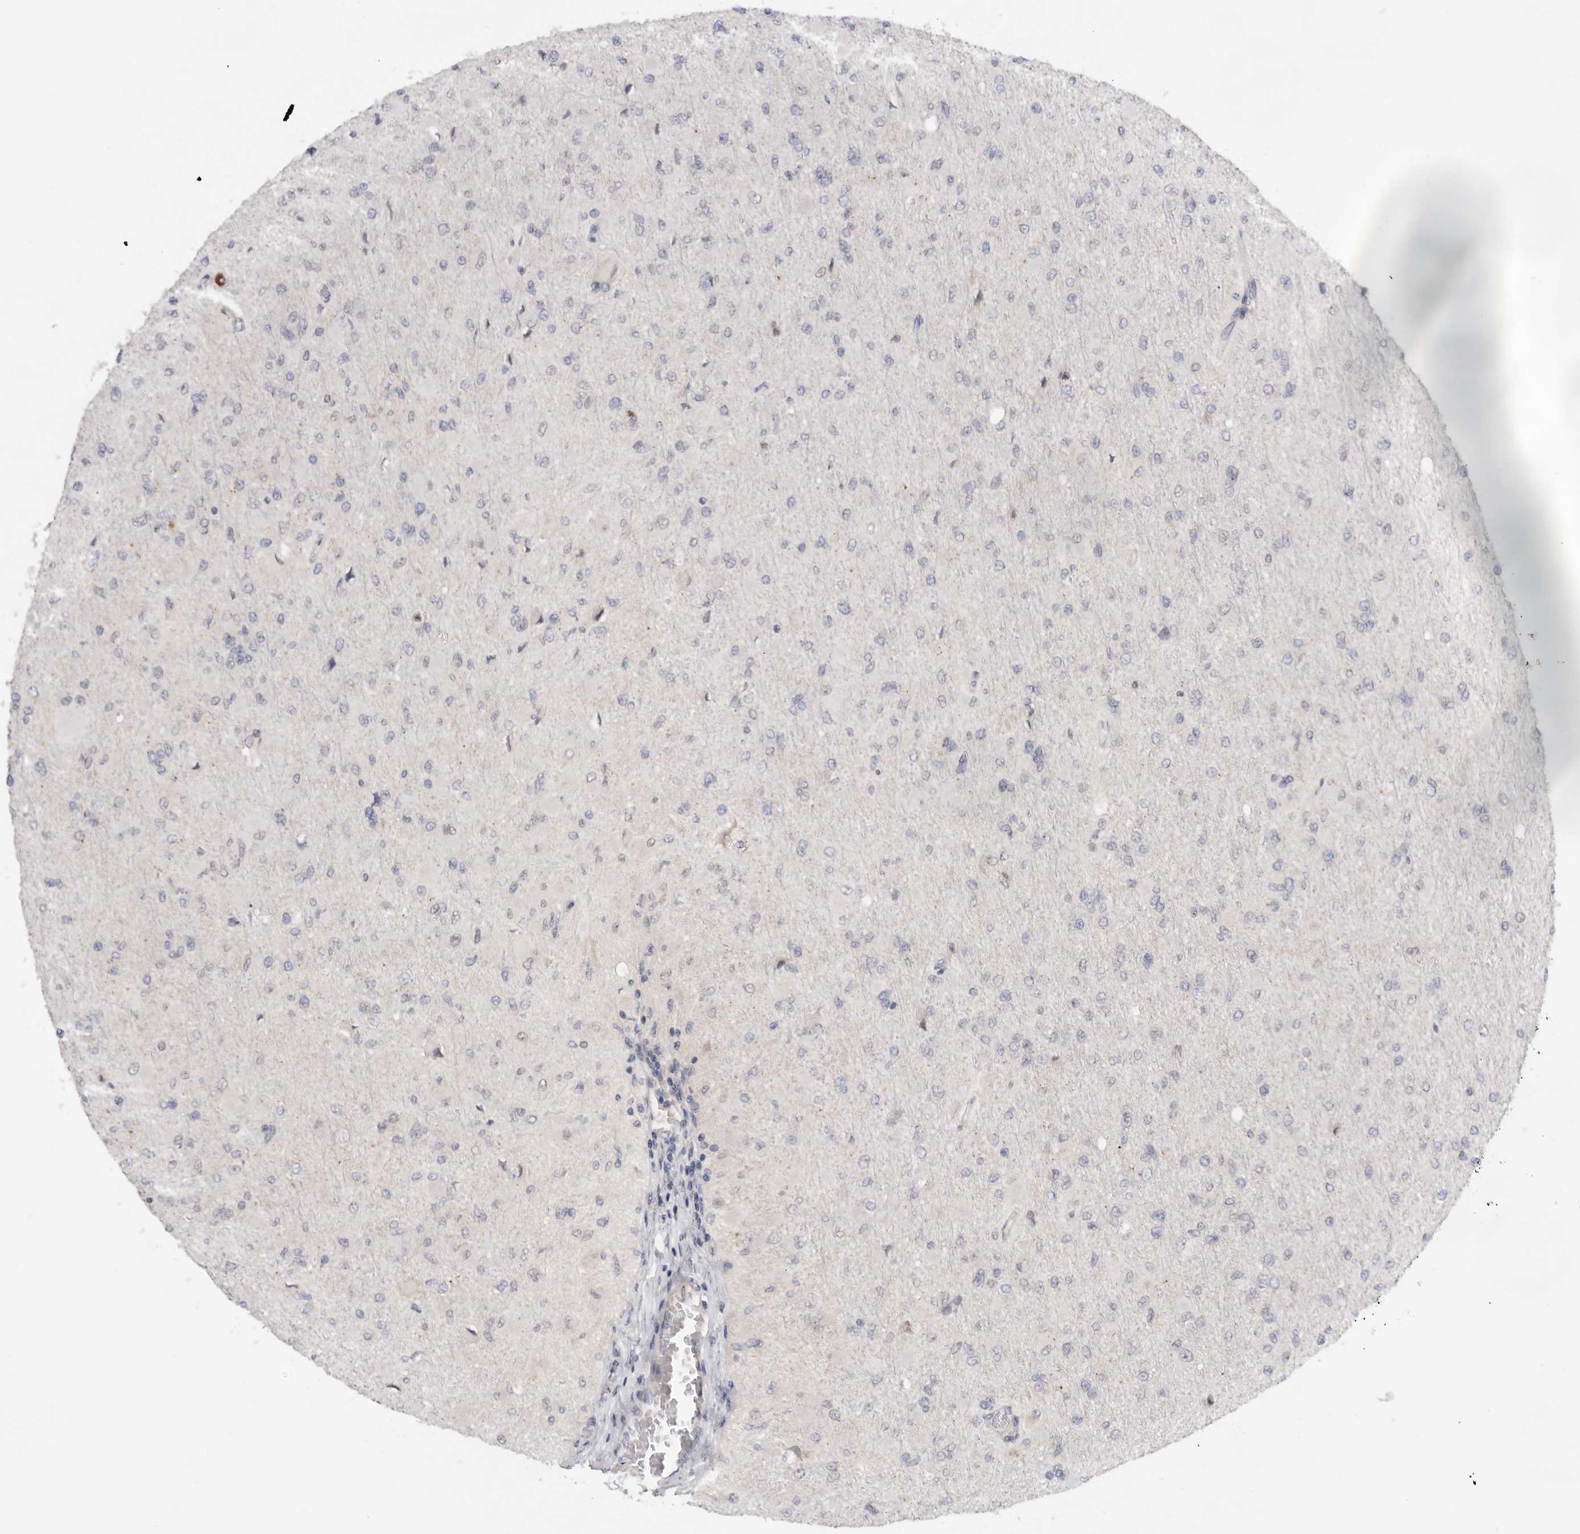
{"staining": {"intensity": "negative", "quantity": "none", "location": "none"}, "tissue": "glioma", "cell_type": "Tumor cells", "image_type": "cancer", "snomed": [{"axis": "morphology", "description": "Glioma, malignant, High grade"}, {"axis": "topography", "description": "Cerebral cortex"}], "caption": "There is no significant positivity in tumor cells of malignant glioma (high-grade).", "gene": "BRCA2", "patient": {"sex": "female", "age": 36}}